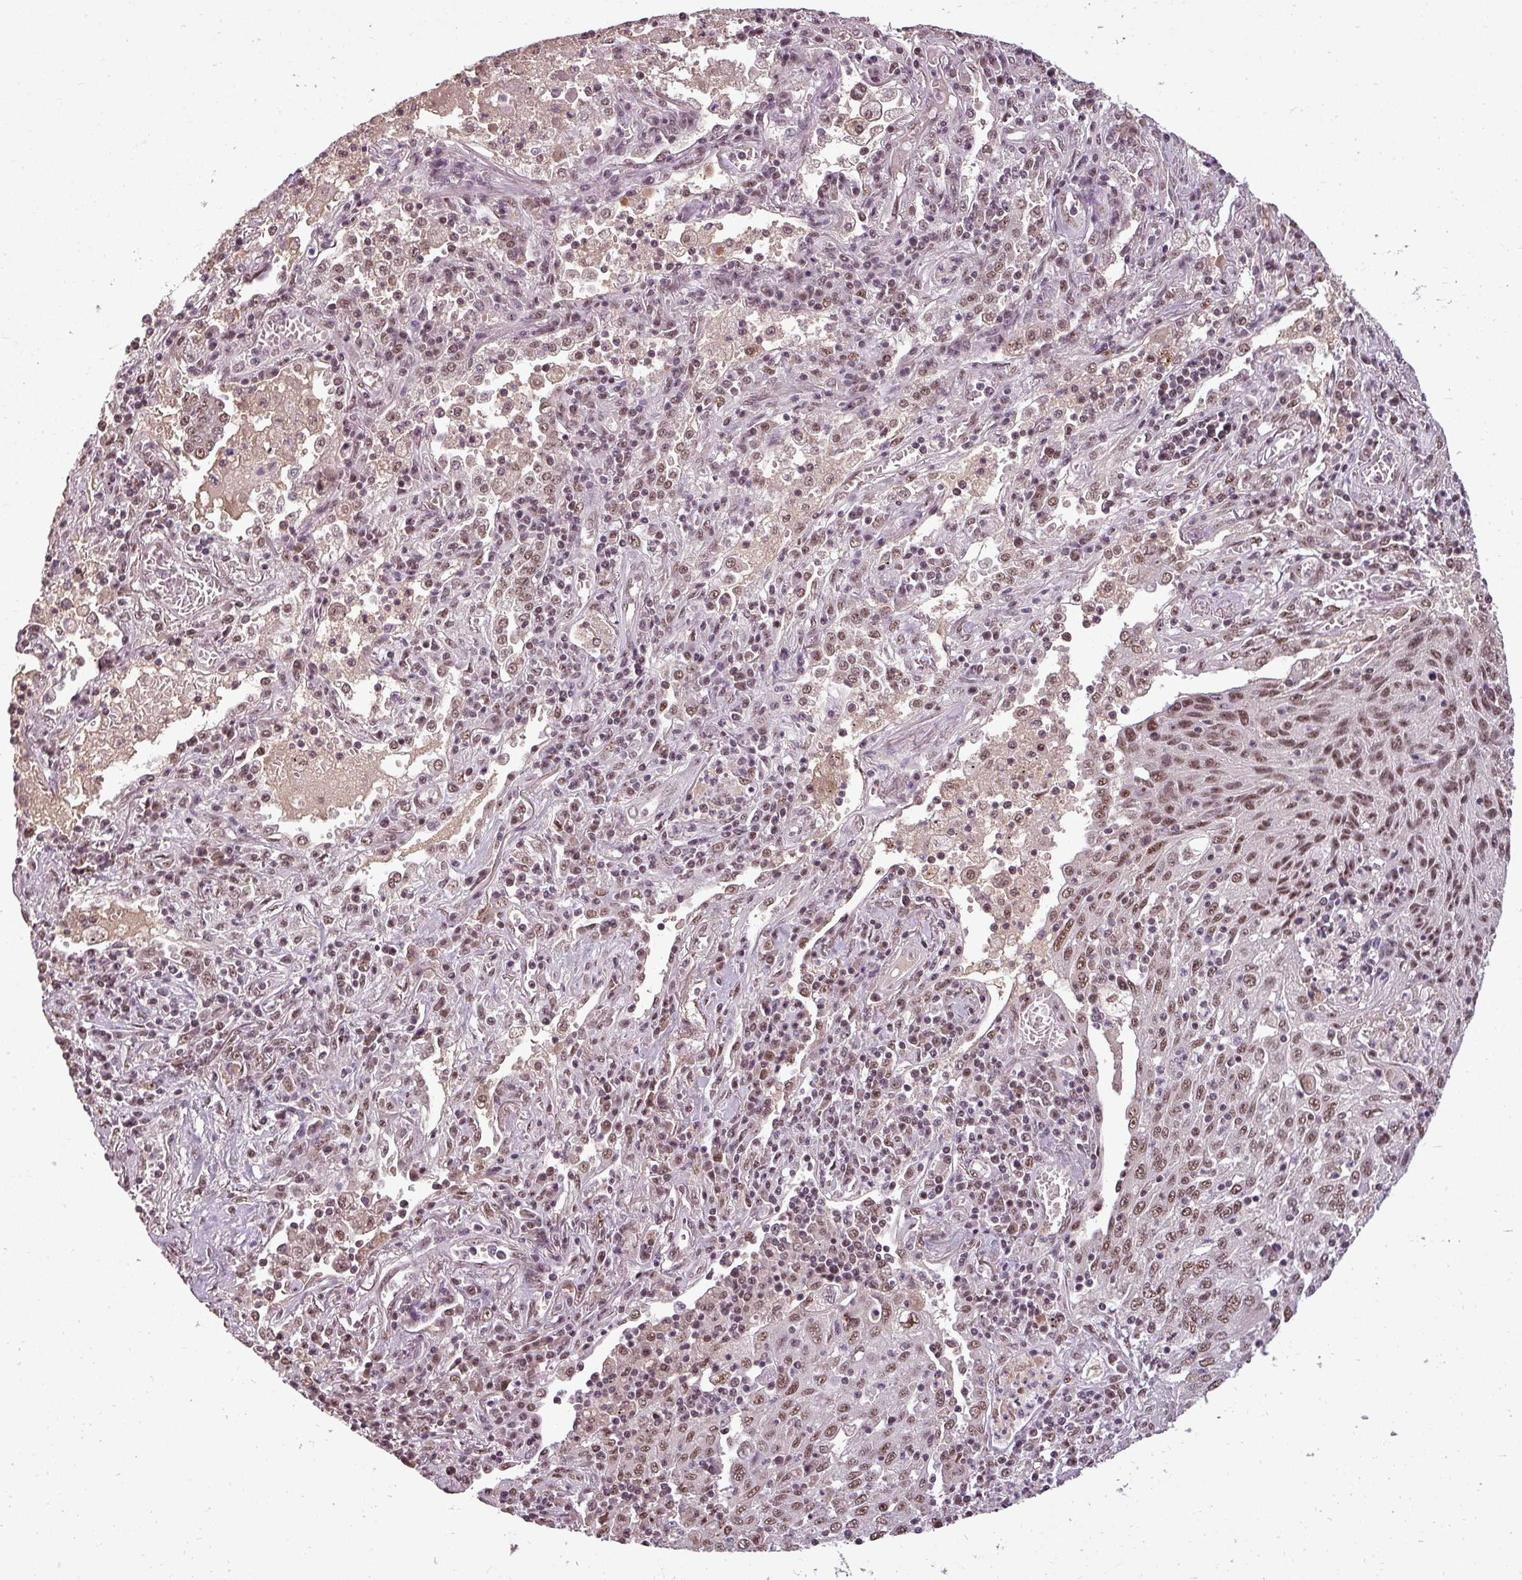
{"staining": {"intensity": "moderate", "quantity": ">75%", "location": "nuclear"}, "tissue": "lung cancer", "cell_type": "Tumor cells", "image_type": "cancer", "snomed": [{"axis": "morphology", "description": "Squamous cell carcinoma, NOS"}, {"axis": "topography", "description": "Lung"}], "caption": "Lung squamous cell carcinoma stained for a protein (brown) exhibits moderate nuclear positive positivity in about >75% of tumor cells.", "gene": "BCAS3", "patient": {"sex": "female", "age": 66}}